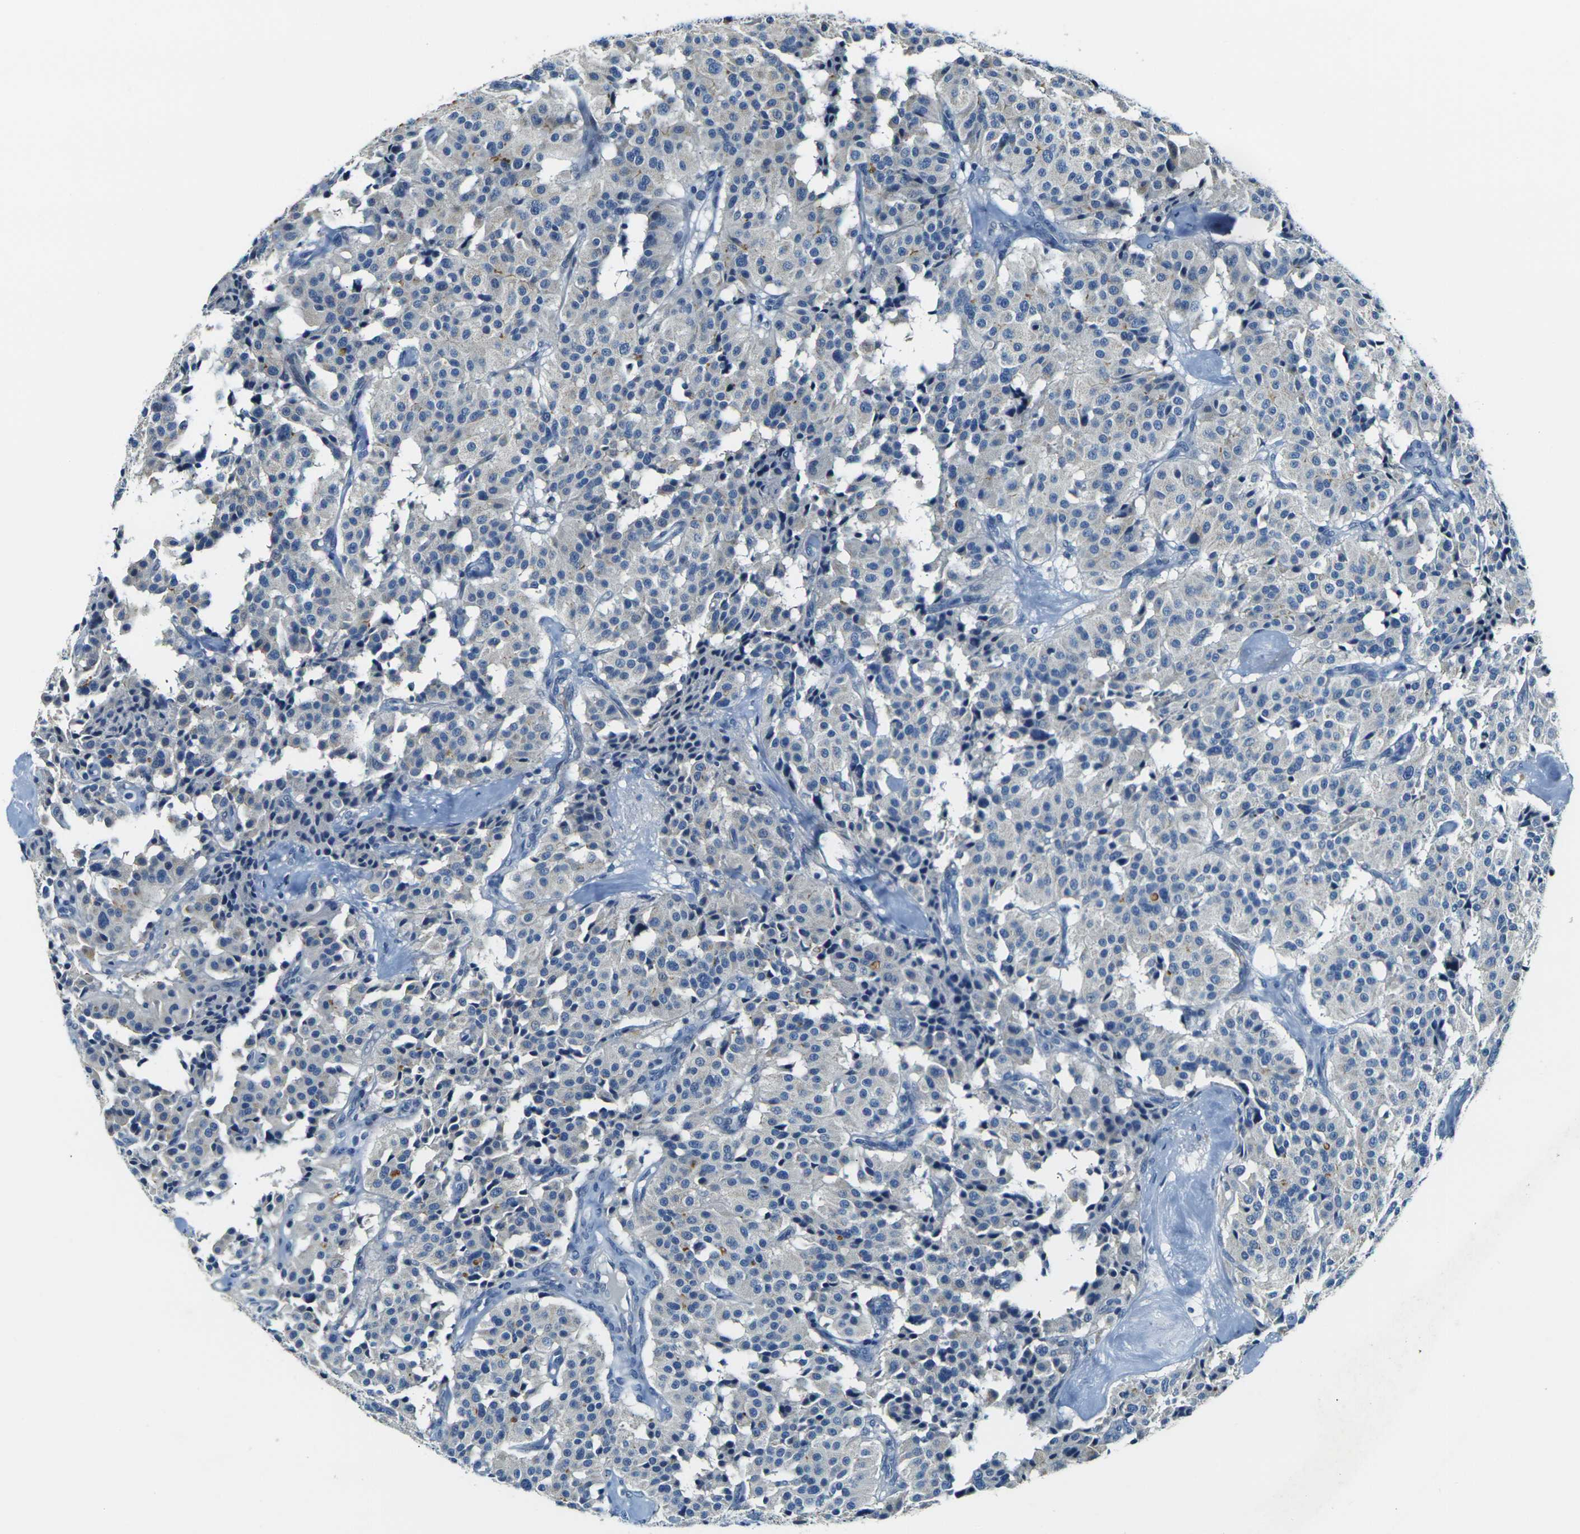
{"staining": {"intensity": "negative", "quantity": "none", "location": "none"}, "tissue": "carcinoid", "cell_type": "Tumor cells", "image_type": "cancer", "snomed": [{"axis": "morphology", "description": "Carcinoid, malignant, NOS"}, {"axis": "topography", "description": "Lung"}], "caption": "DAB immunohistochemical staining of carcinoid (malignant) exhibits no significant positivity in tumor cells. Brightfield microscopy of immunohistochemistry (IHC) stained with DAB (3,3'-diaminobenzidine) (brown) and hematoxylin (blue), captured at high magnification.", "gene": "SHISAL2B", "patient": {"sex": "male", "age": 30}}